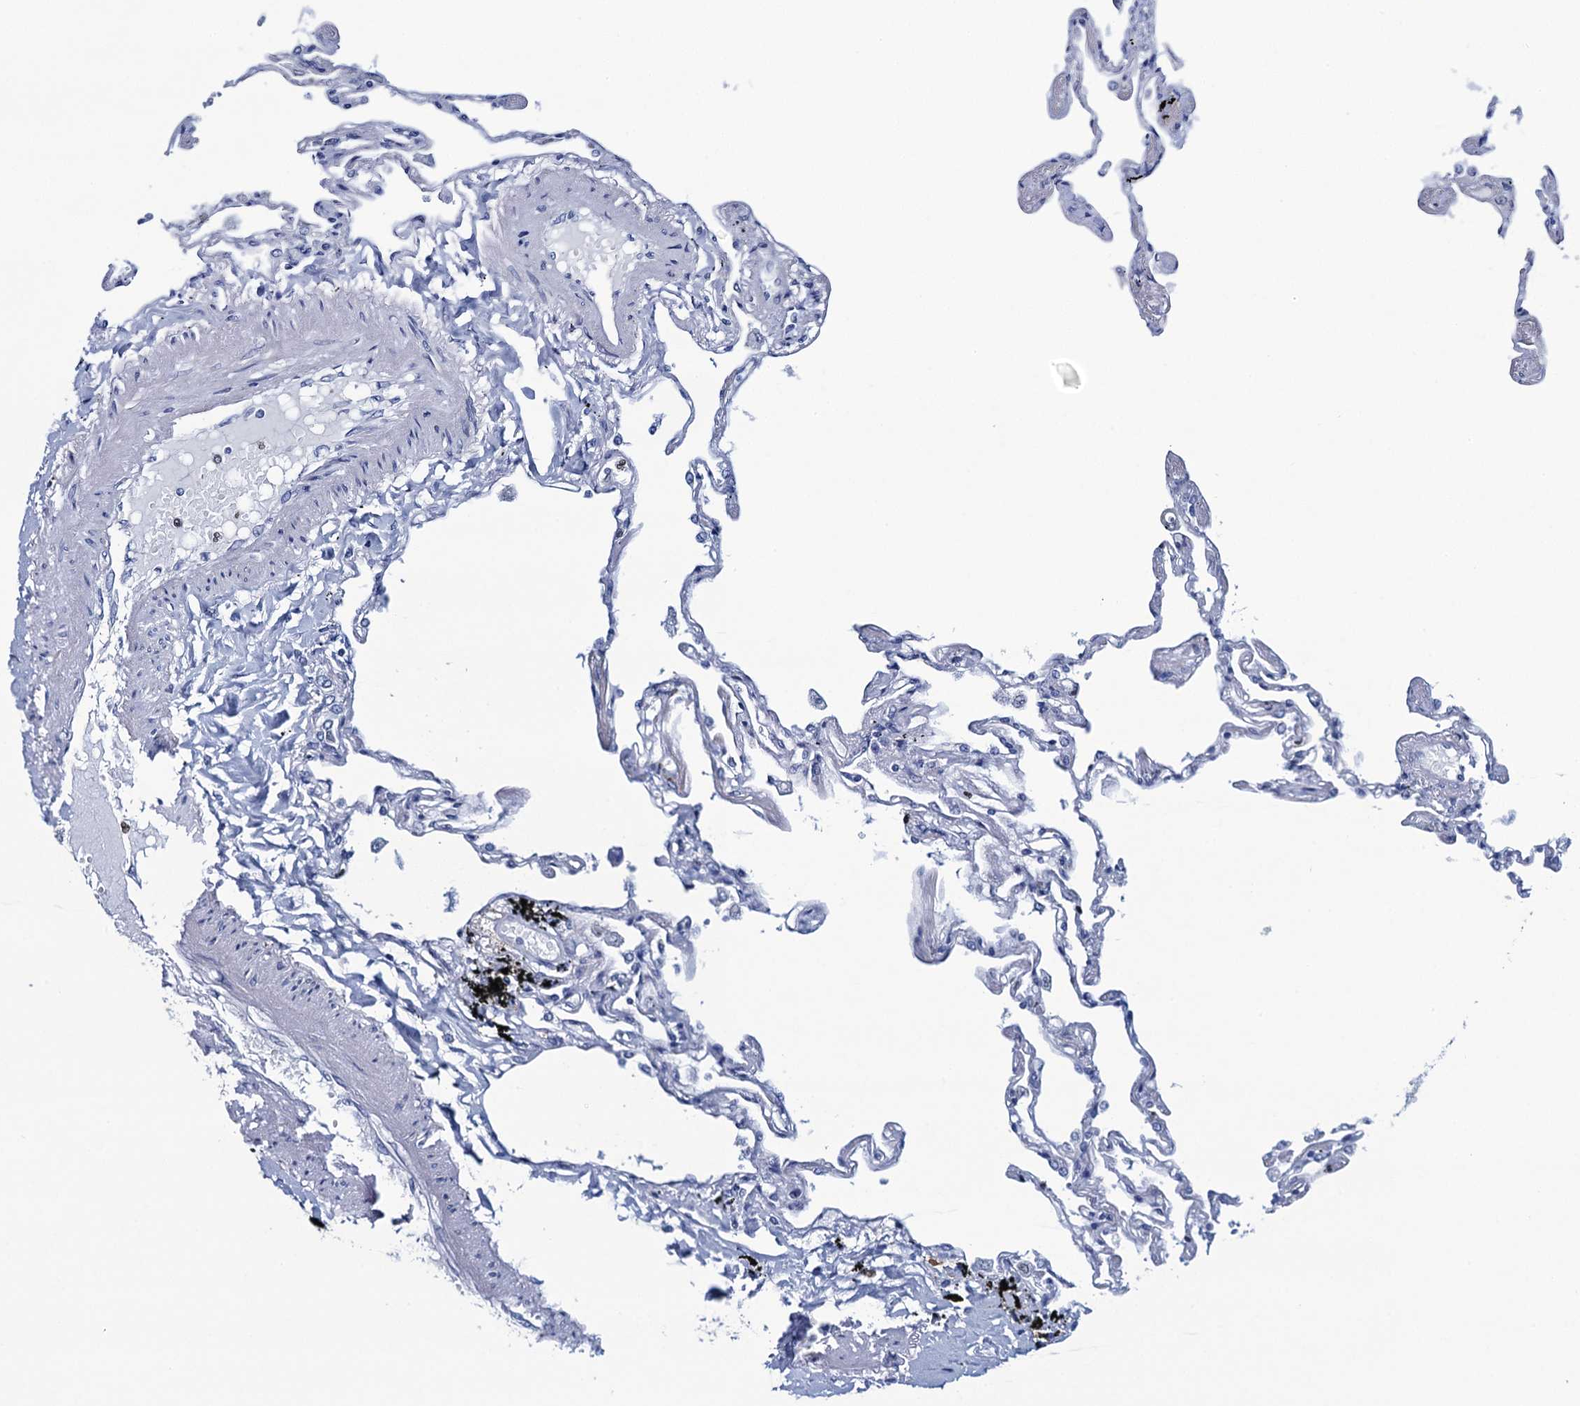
{"staining": {"intensity": "negative", "quantity": "none", "location": "none"}, "tissue": "lung", "cell_type": "Alveolar cells", "image_type": "normal", "snomed": [{"axis": "morphology", "description": "Normal tissue, NOS"}, {"axis": "topography", "description": "Lung"}], "caption": "This micrograph is of unremarkable lung stained with immunohistochemistry (IHC) to label a protein in brown with the nuclei are counter-stained blue. There is no staining in alveolar cells. (DAB immunohistochemistry, high magnification).", "gene": "RHCG", "patient": {"sex": "female", "age": 67}}